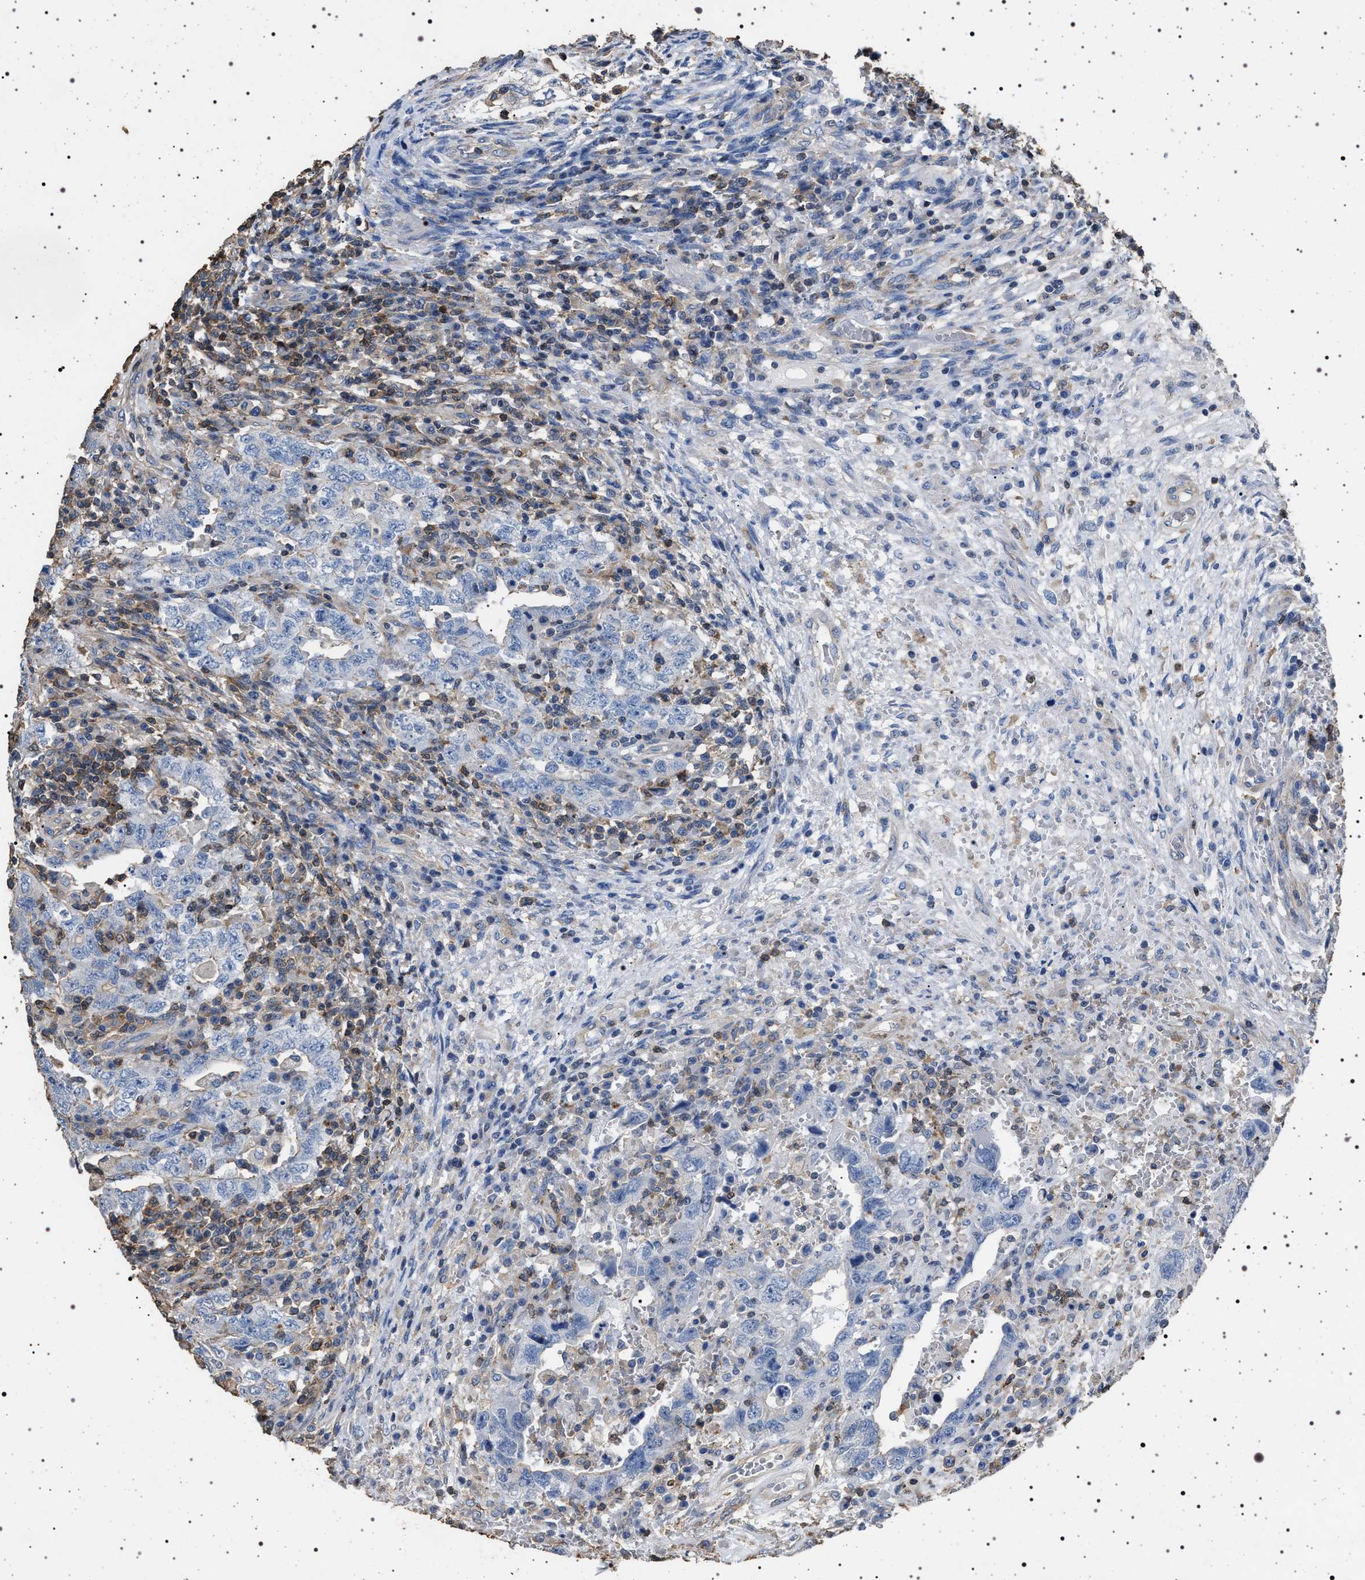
{"staining": {"intensity": "negative", "quantity": "none", "location": "none"}, "tissue": "testis cancer", "cell_type": "Tumor cells", "image_type": "cancer", "snomed": [{"axis": "morphology", "description": "Carcinoma, Embryonal, NOS"}, {"axis": "topography", "description": "Testis"}], "caption": "The photomicrograph exhibits no staining of tumor cells in testis cancer (embryonal carcinoma). (DAB (3,3'-diaminobenzidine) immunohistochemistry (IHC) visualized using brightfield microscopy, high magnification).", "gene": "SMAP2", "patient": {"sex": "male", "age": 26}}